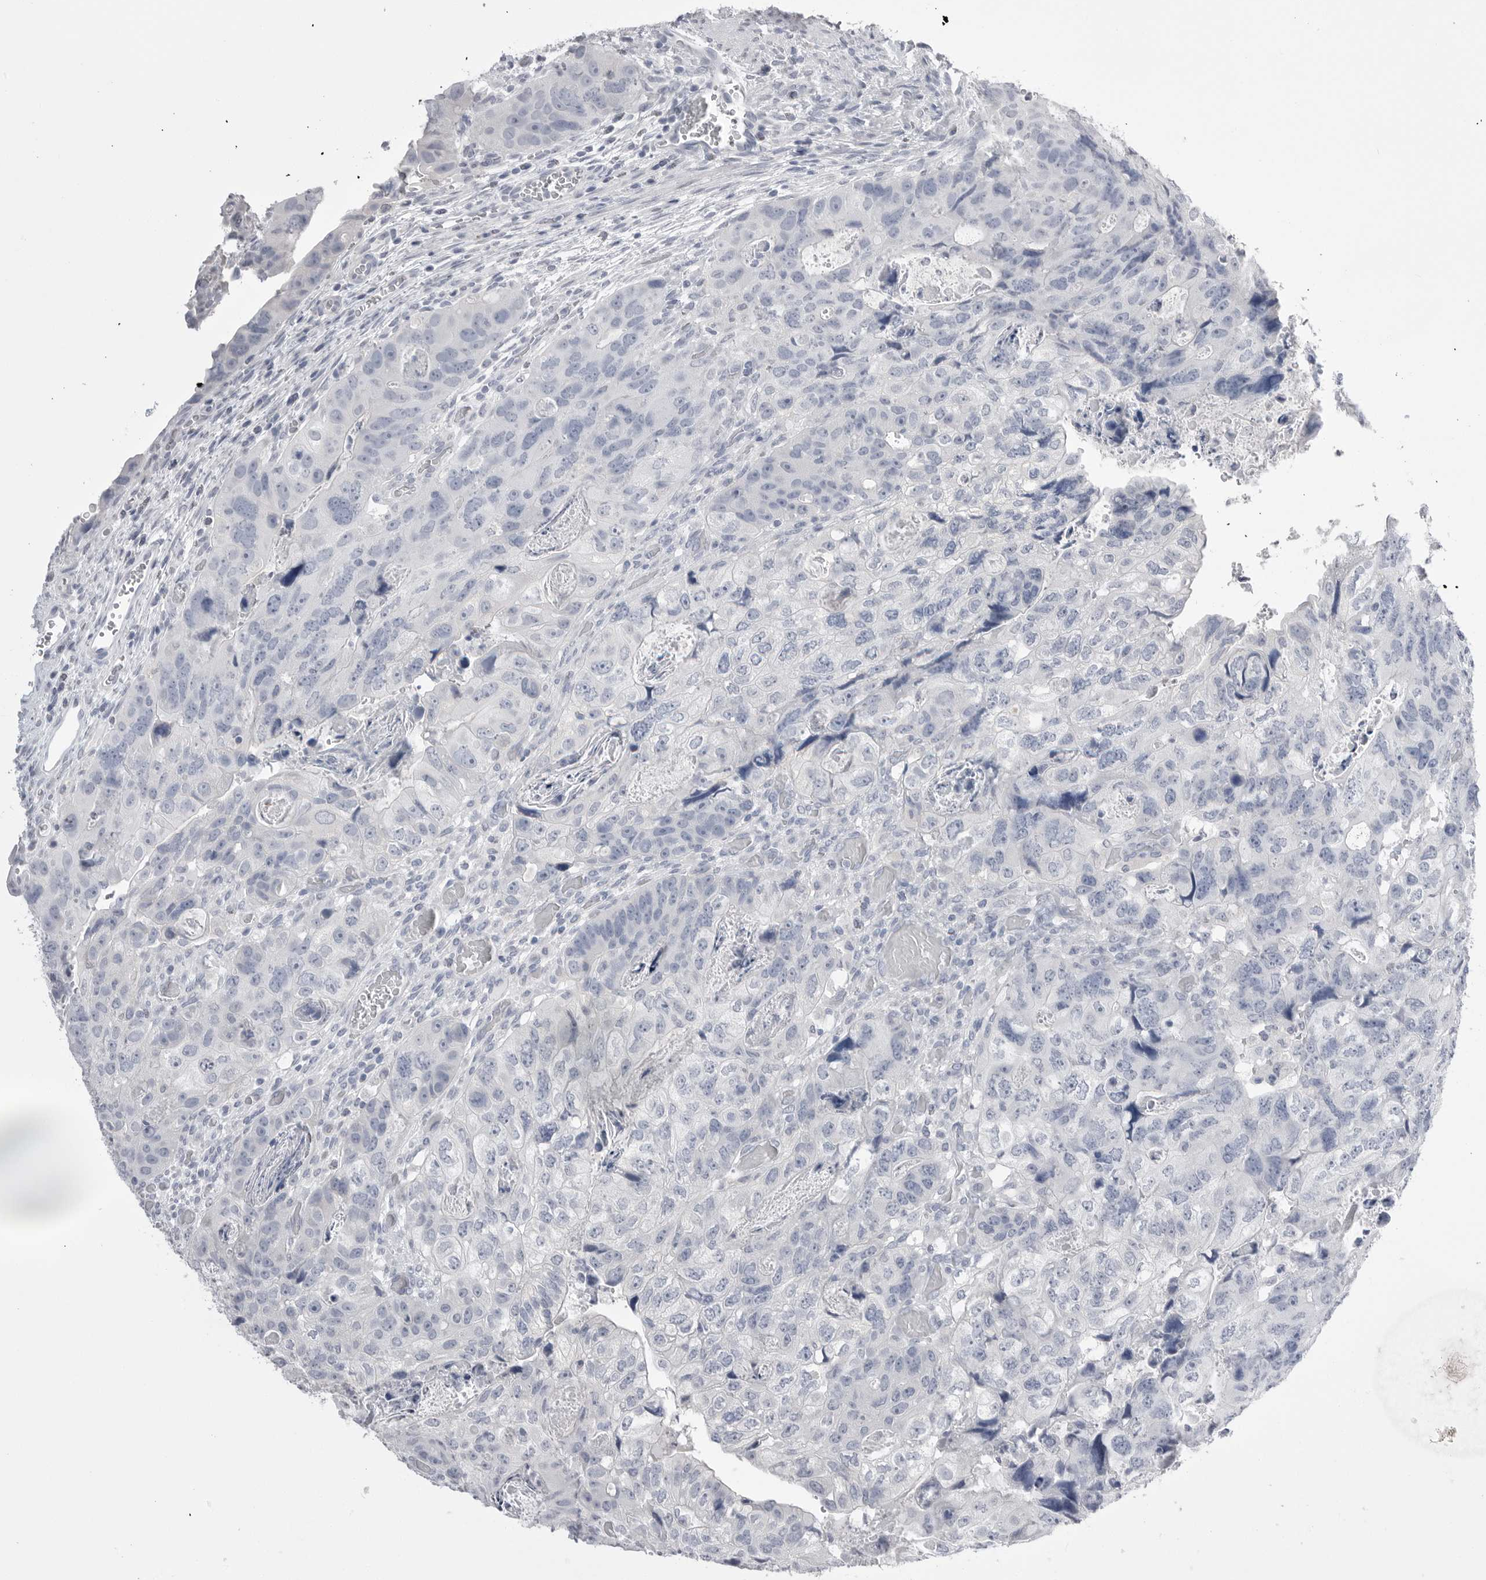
{"staining": {"intensity": "negative", "quantity": "none", "location": "none"}, "tissue": "colorectal cancer", "cell_type": "Tumor cells", "image_type": "cancer", "snomed": [{"axis": "morphology", "description": "Adenocarcinoma, NOS"}, {"axis": "topography", "description": "Rectum"}], "caption": "Tumor cells are negative for brown protein staining in colorectal cancer (adenocarcinoma).", "gene": "CPB1", "patient": {"sex": "male", "age": 59}}